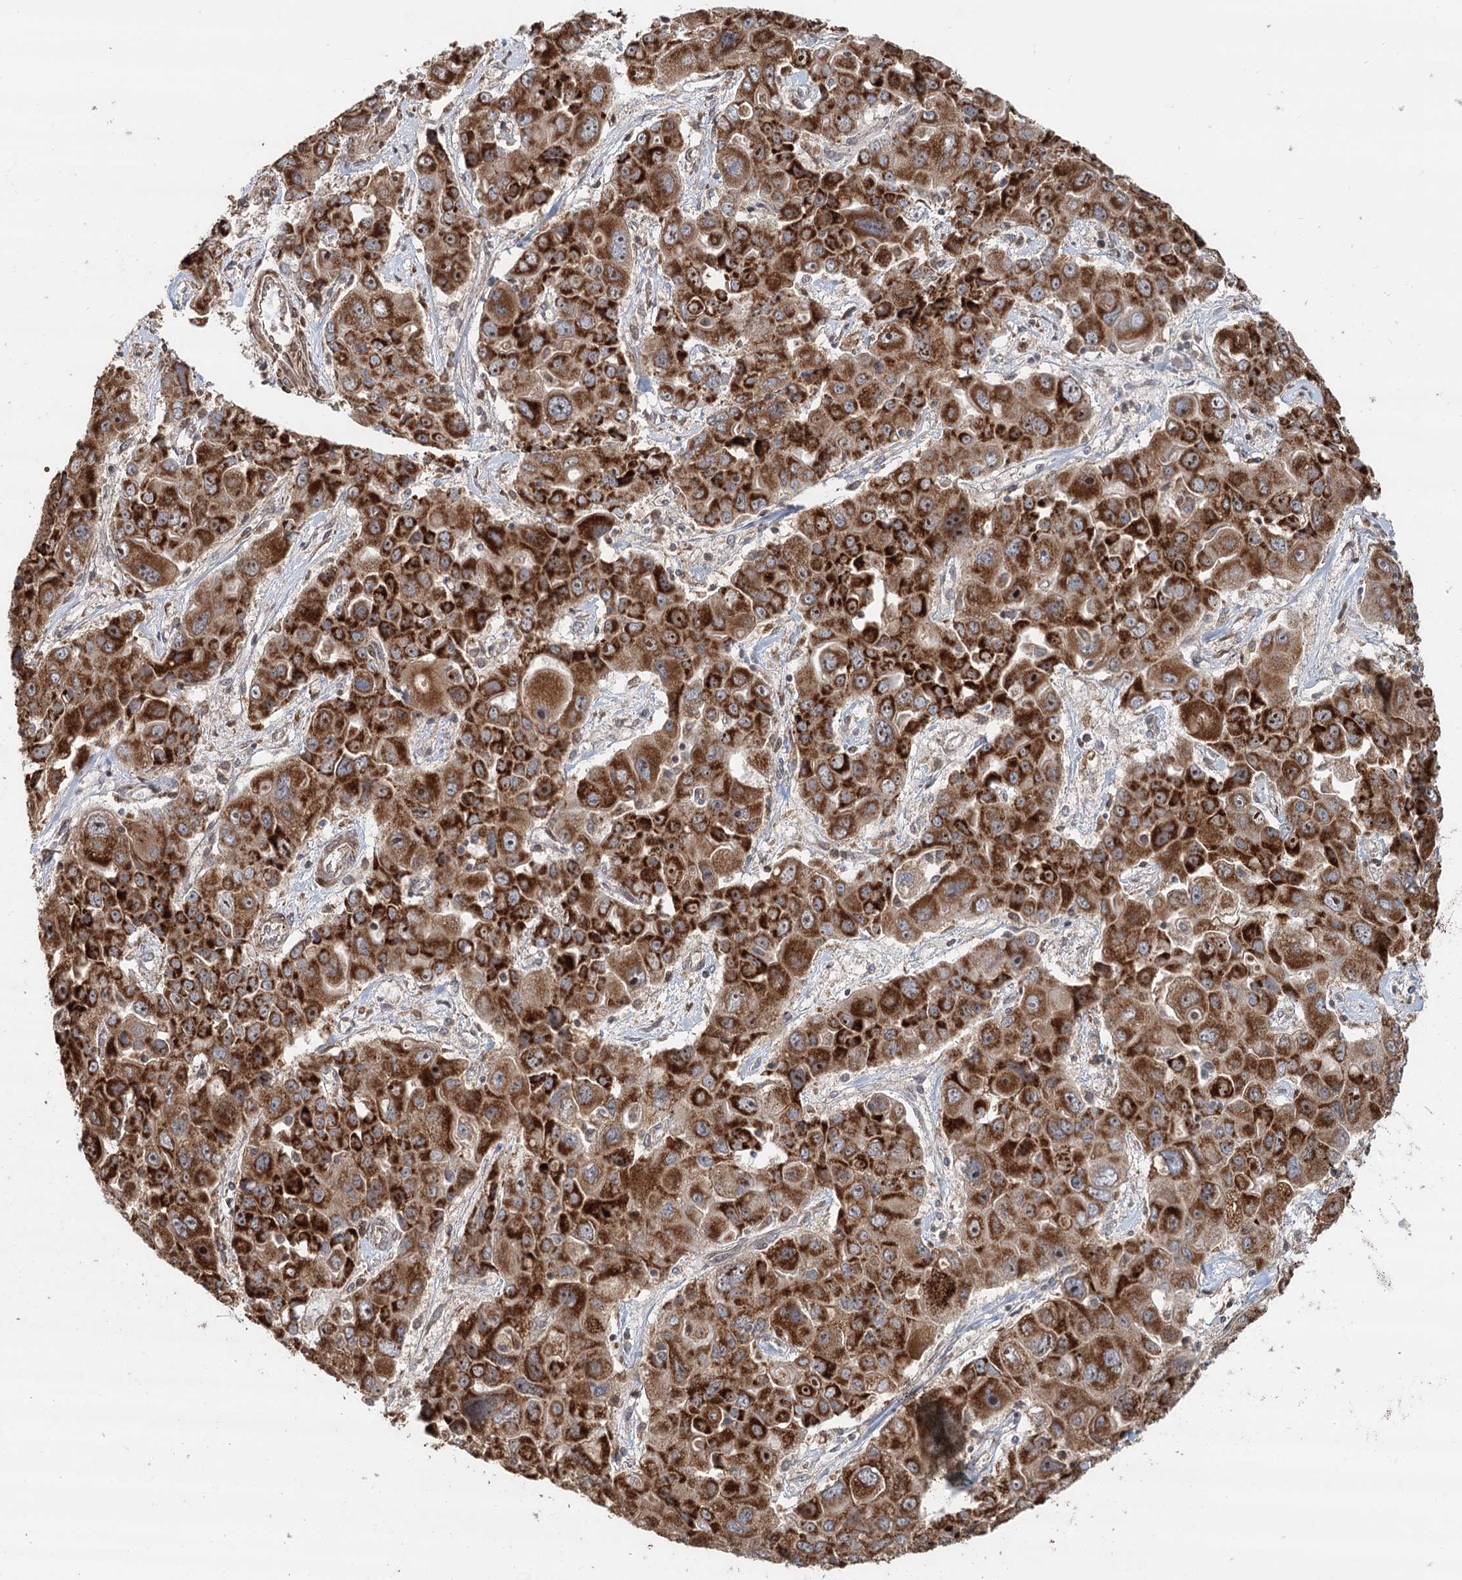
{"staining": {"intensity": "strong", "quantity": ">75%", "location": "cytoplasmic/membranous"}, "tissue": "liver cancer", "cell_type": "Tumor cells", "image_type": "cancer", "snomed": [{"axis": "morphology", "description": "Cholangiocarcinoma"}, {"axis": "topography", "description": "Liver"}], "caption": "Human liver cancer stained with a brown dye demonstrates strong cytoplasmic/membranous positive staining in about >75% of tumor cells.", "gene": "RNF111", "patient": {"sex": "male", "age": 67}}